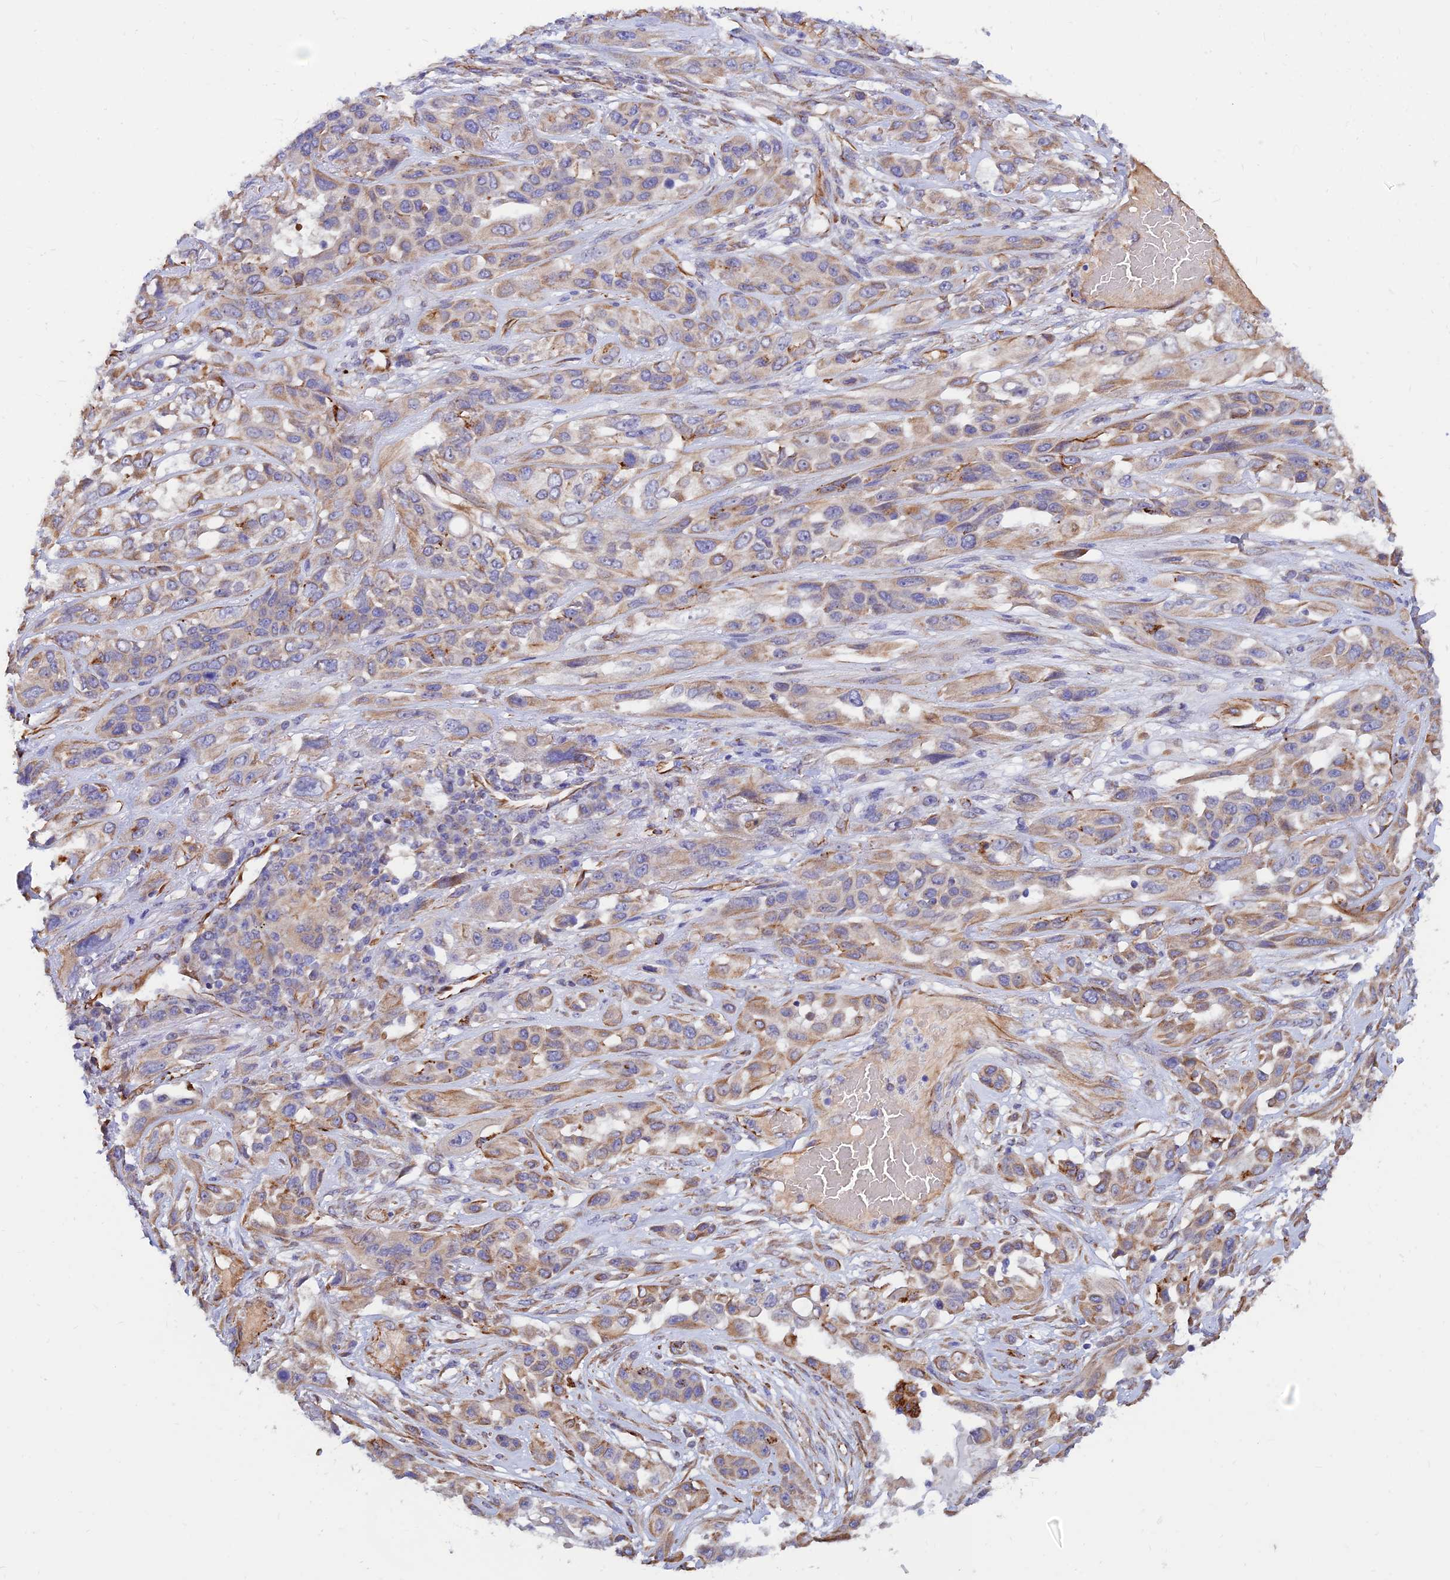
{"staining": {"intensity": "moderate", "quantity": "<25%", "location": "cytoplasmic/membranous"}, "tissue": "lung cancer", "cell_type": "Tumor cells", "image_type": "cancer", "snomed": [{"axis": "morphology", "description": "Squamous cell carcinoma, NOS"}, {"axis": "topography", "description": "Lung"}], "caption": "Moderate cytoplasmic/membranous expression is present in about <25% of tumor cells in lung squamous cell carcinoma.", "gene": "CDK18", "patient": {"sex": "female", "age": 70}}